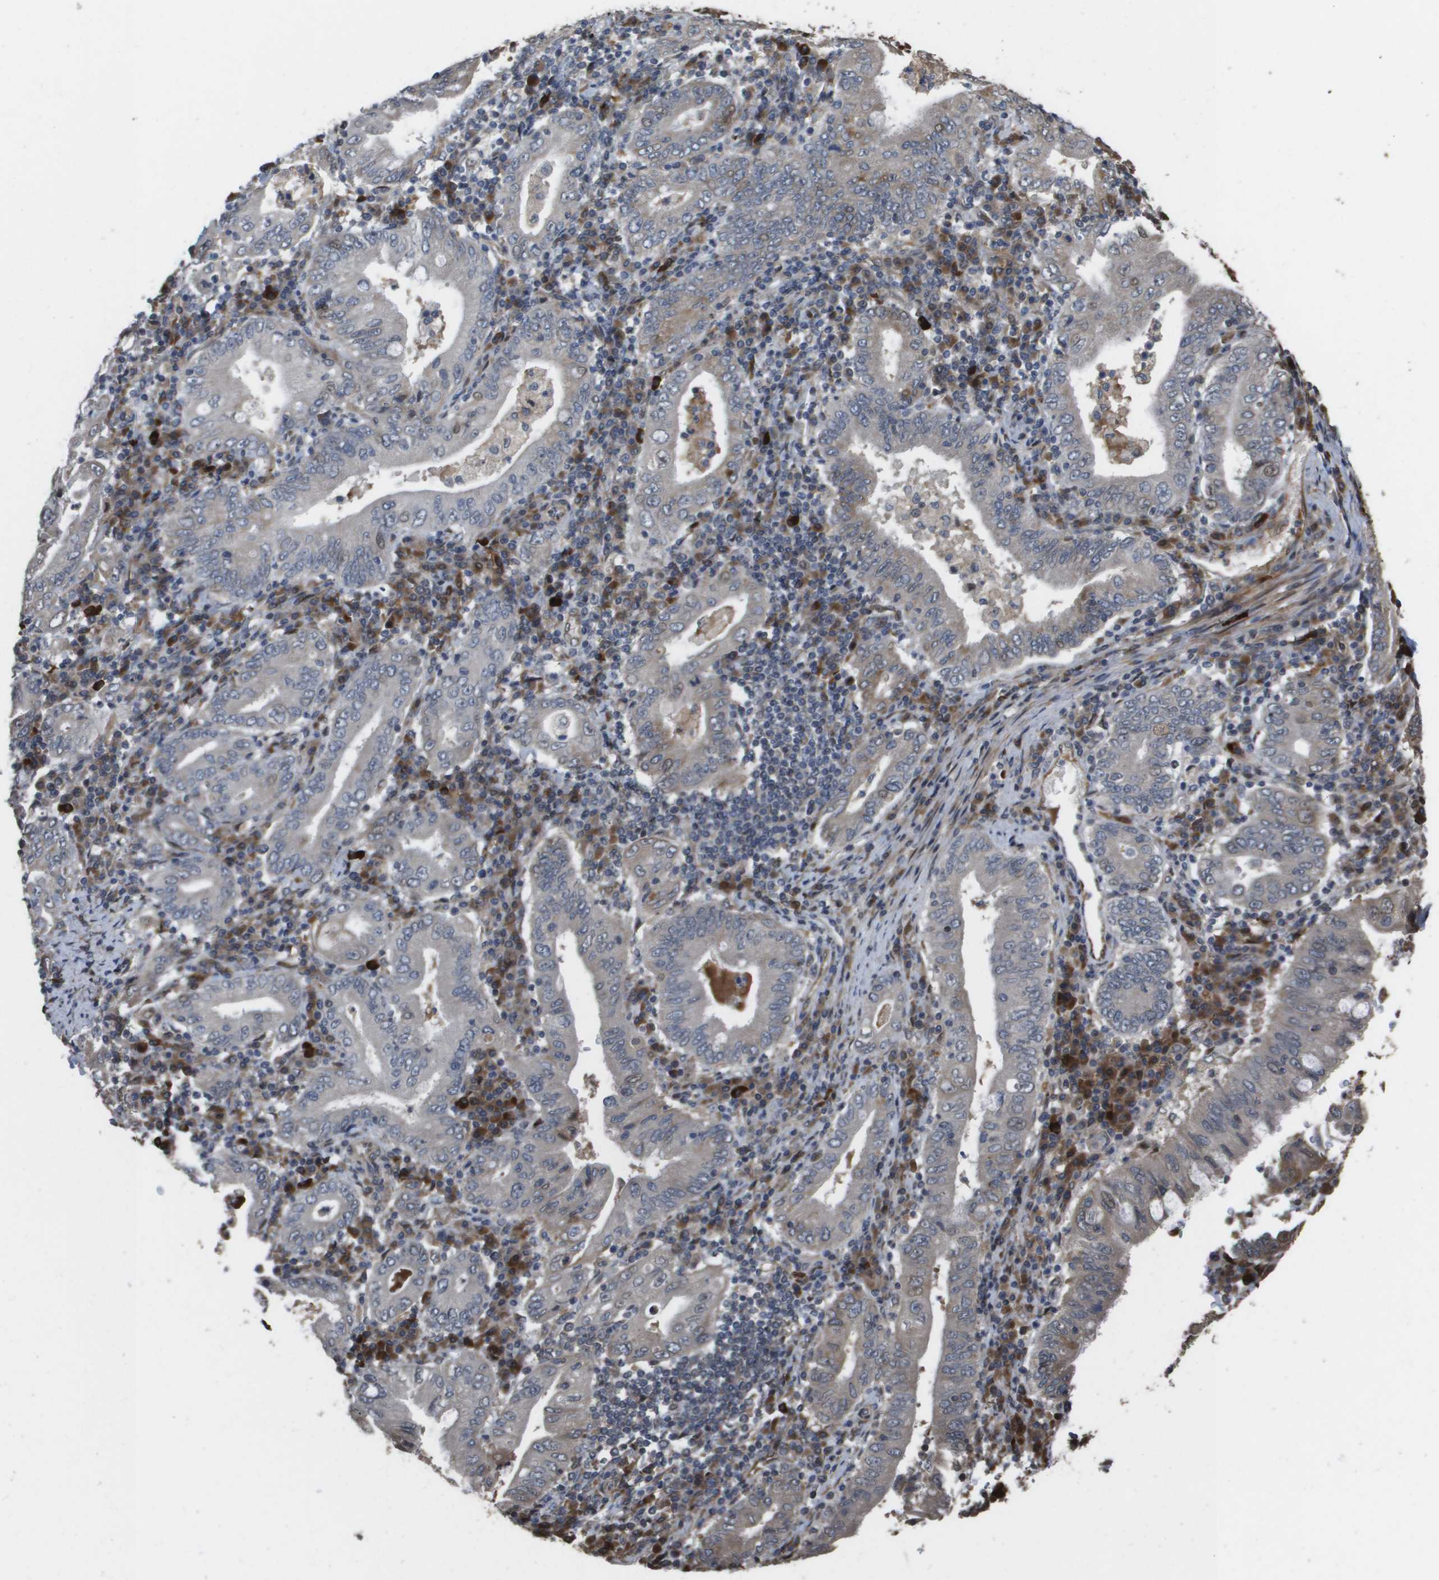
{"staining": {"intensity": "negative", "quantity": "none", "location": "none"}, "tissue": "stomach cancer", "cell_type": "Tumor cells", "image_type": "cancer", "snomed": [{"axis": "morphology", "description": "Normal tissue, NOS"}, {"axis": "morphology", "description": "Adenocarcinoma, NOS"}, {"axis": "topography", "description": "Esophagus"}, {"axis": "topography", "description": "Stomach, upper"}, {"axis": "topography", "description": "Peripheral nerve tissue"}], "caption": "Tumor cells show no significant positivity in adenocarcinoma (stomach).", "gene": "AXIN2", "patient": {"sex": "male", "age": 62}}